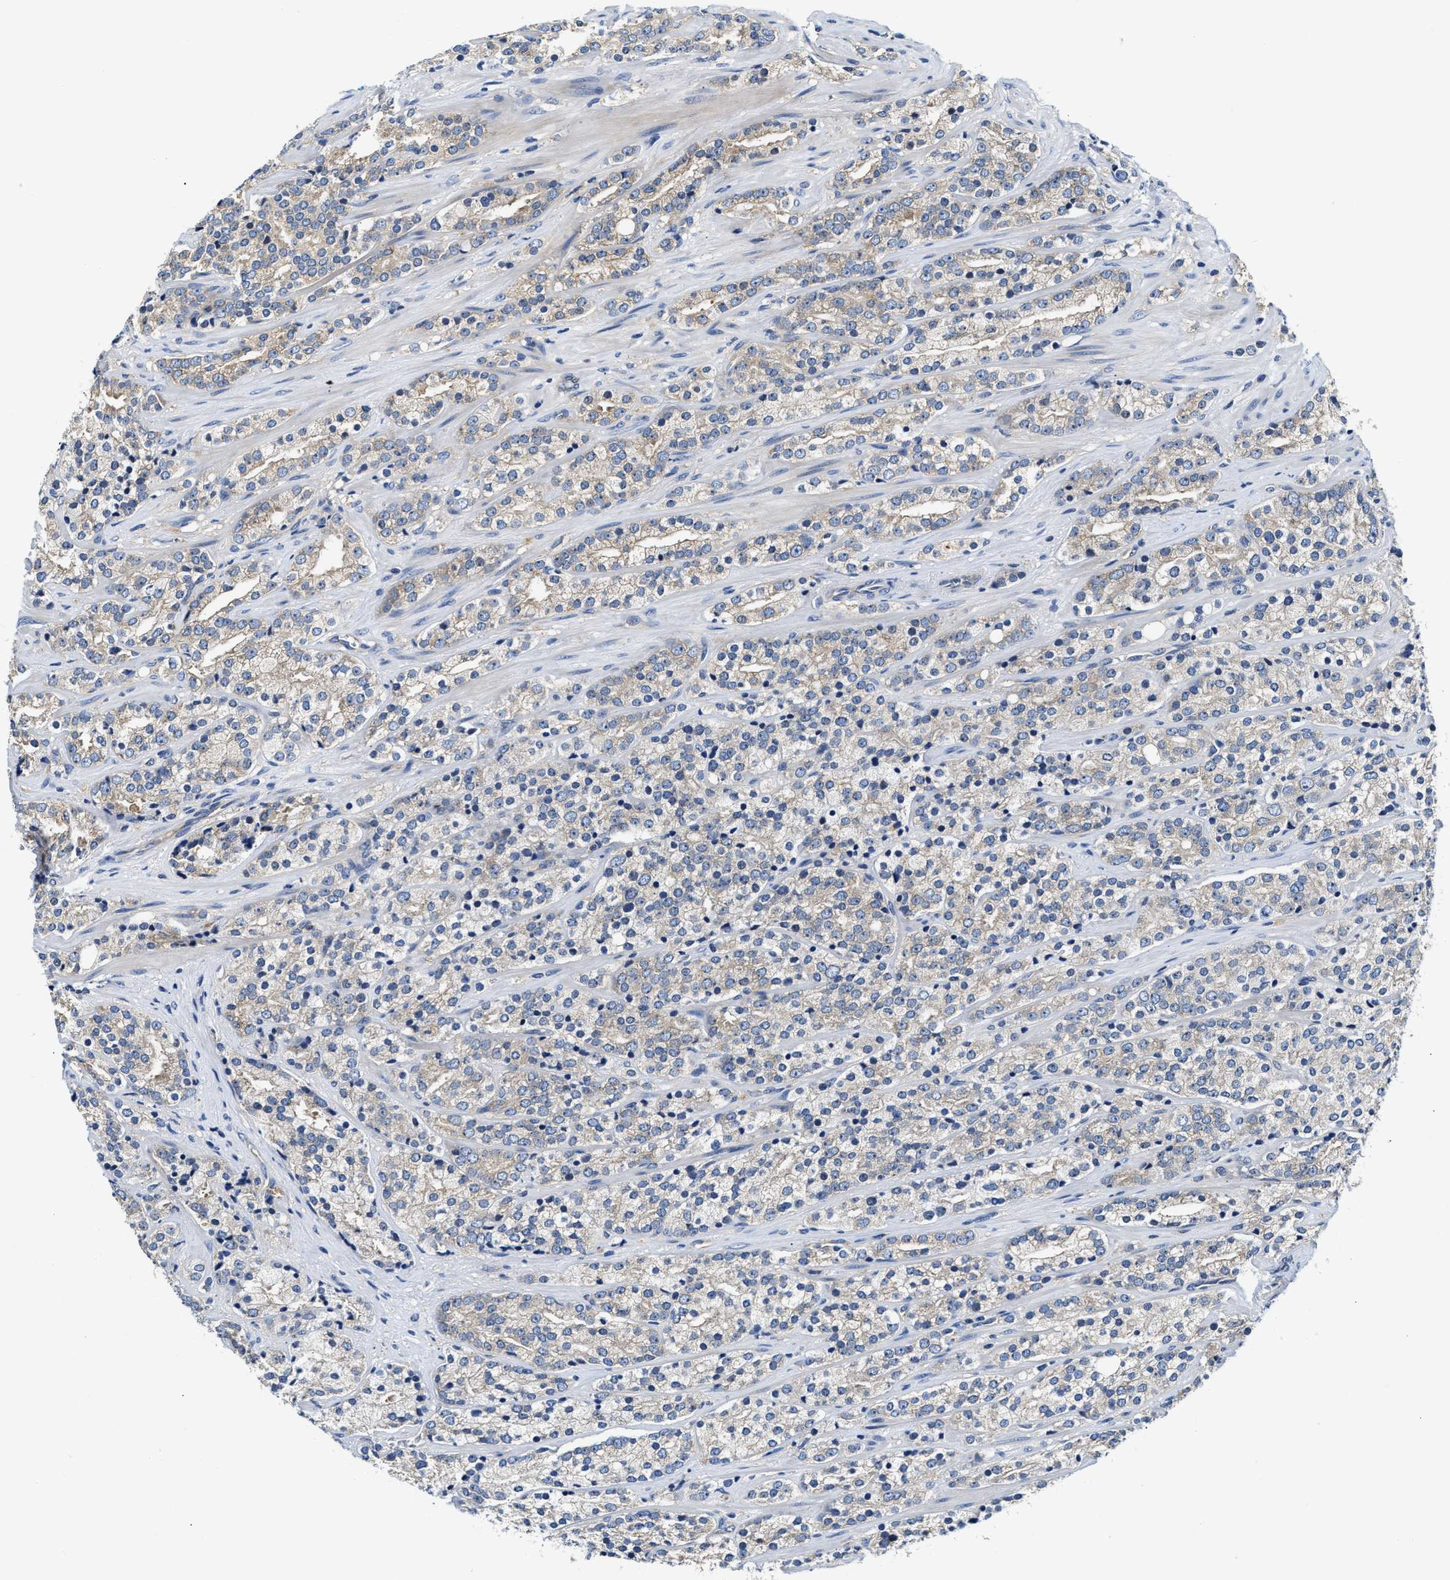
{"staining": {"intensity": "negative", "quantity": "none", "location": "none"}, "tissue": "prostate cancer", "cell_type": "Tumor cells", "image_type": "cancer", "snomed": [{"axis": "morphology", "description": "Adenocarcinoma, High grade"}, {"axis": "topography", "description": "Prostate"}], "caption": "Tumor cells show no significant protein expression in prostate cancer (adenocarcinoma (high-grade)).", "gene": "FAM185A", "patient": {"sex": "male", "age": 71}}